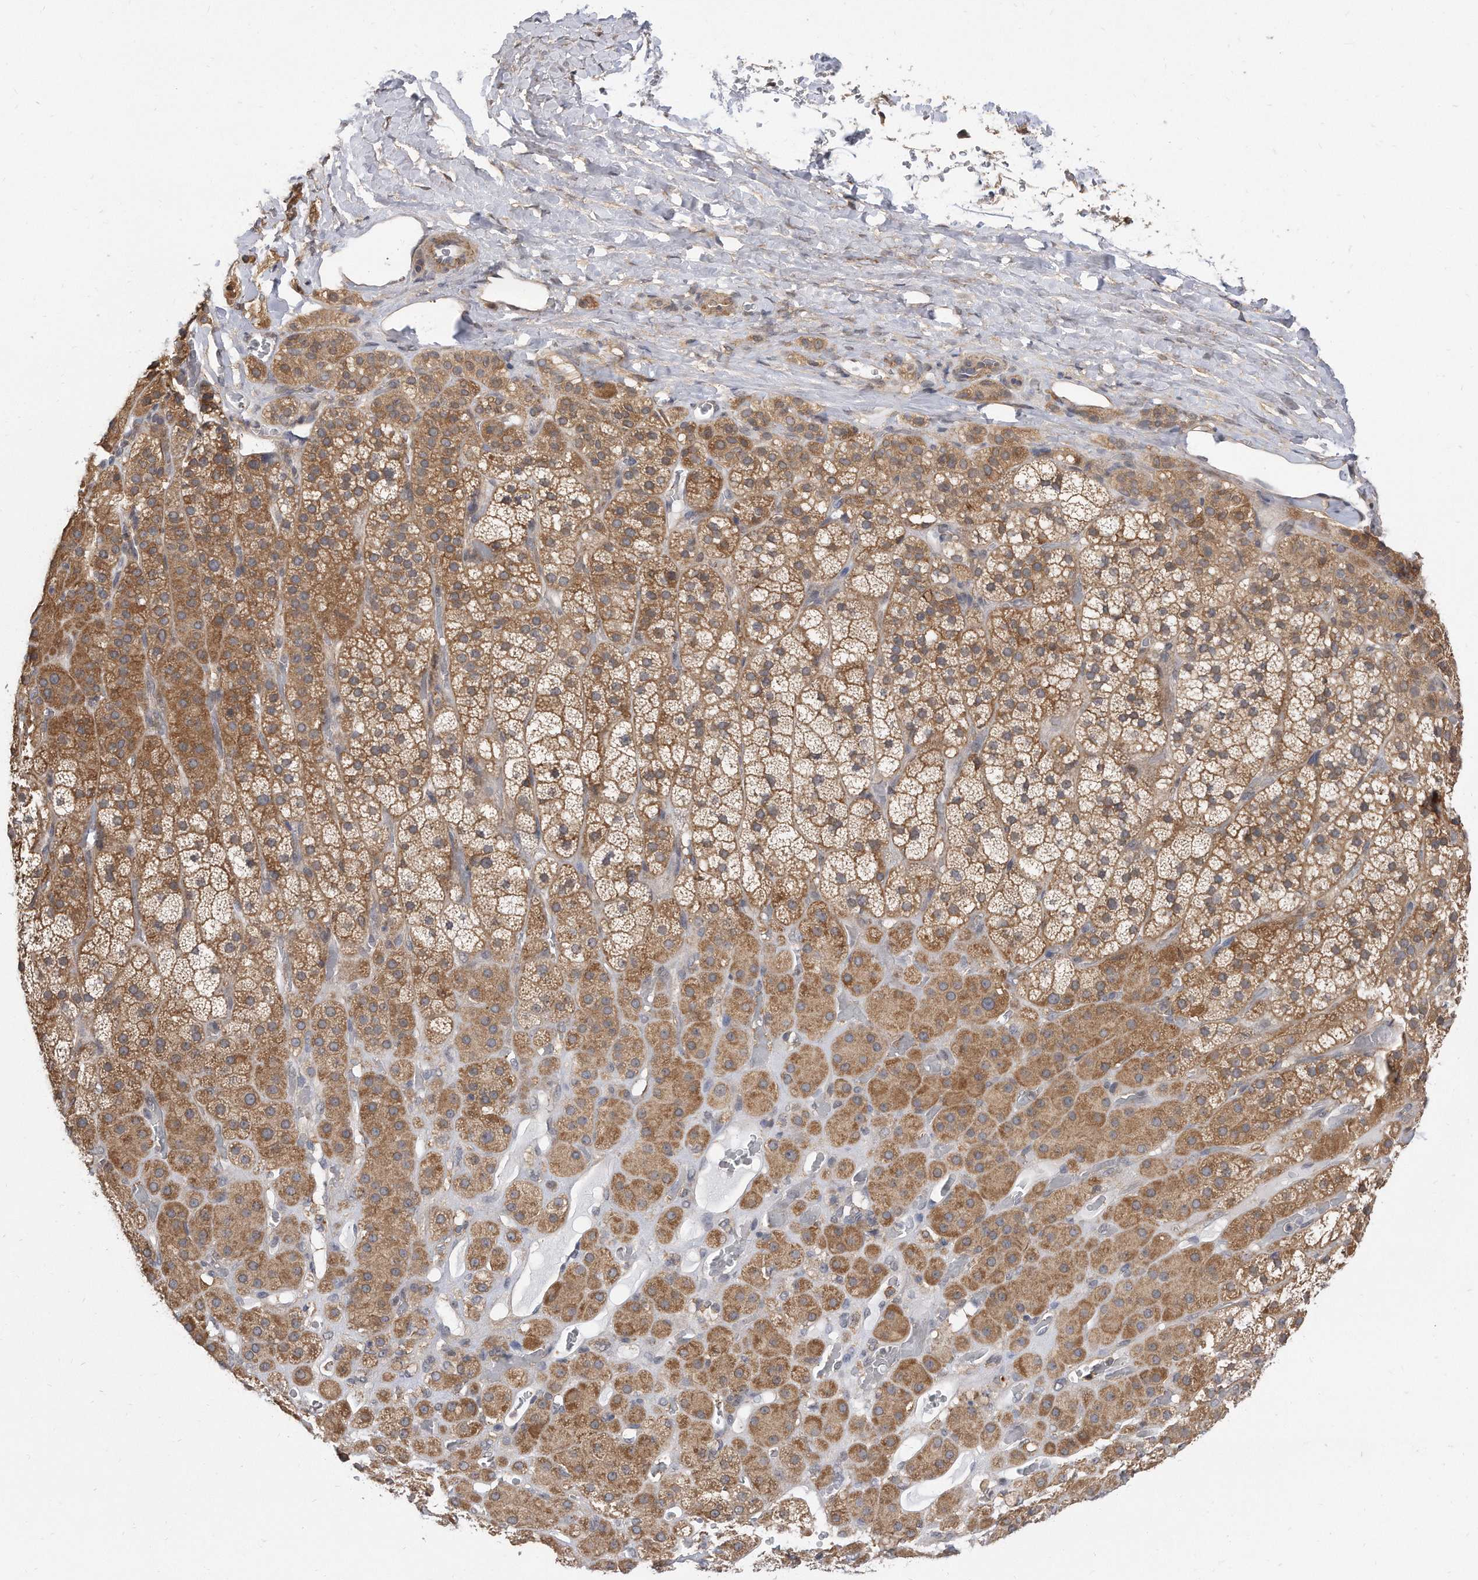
{"staining": {"intensity": "moderate", "quantity": ">75%", "location": "cytoplasmic/membranous"}, "tissue": "adrenal gland", "cell_type": "Glandular cells", "image_type": "normal", "snomed": [{"axis": "morphology", "description": "Normal tissue, NOS"}, {"axis": "topography", "description": "Adrenal gland"}], "caption": "Immunohistochemical staining of normal adrenal gland shows >75% levels of moderate cytoplasmic/membranous protein positivity in approximately >75% of glandular cells. The protein of interest is shown in brown color, while the nuclei are stained blue.", "gene": "TCP1", "patient": {"sex": "male", "age": 57}}